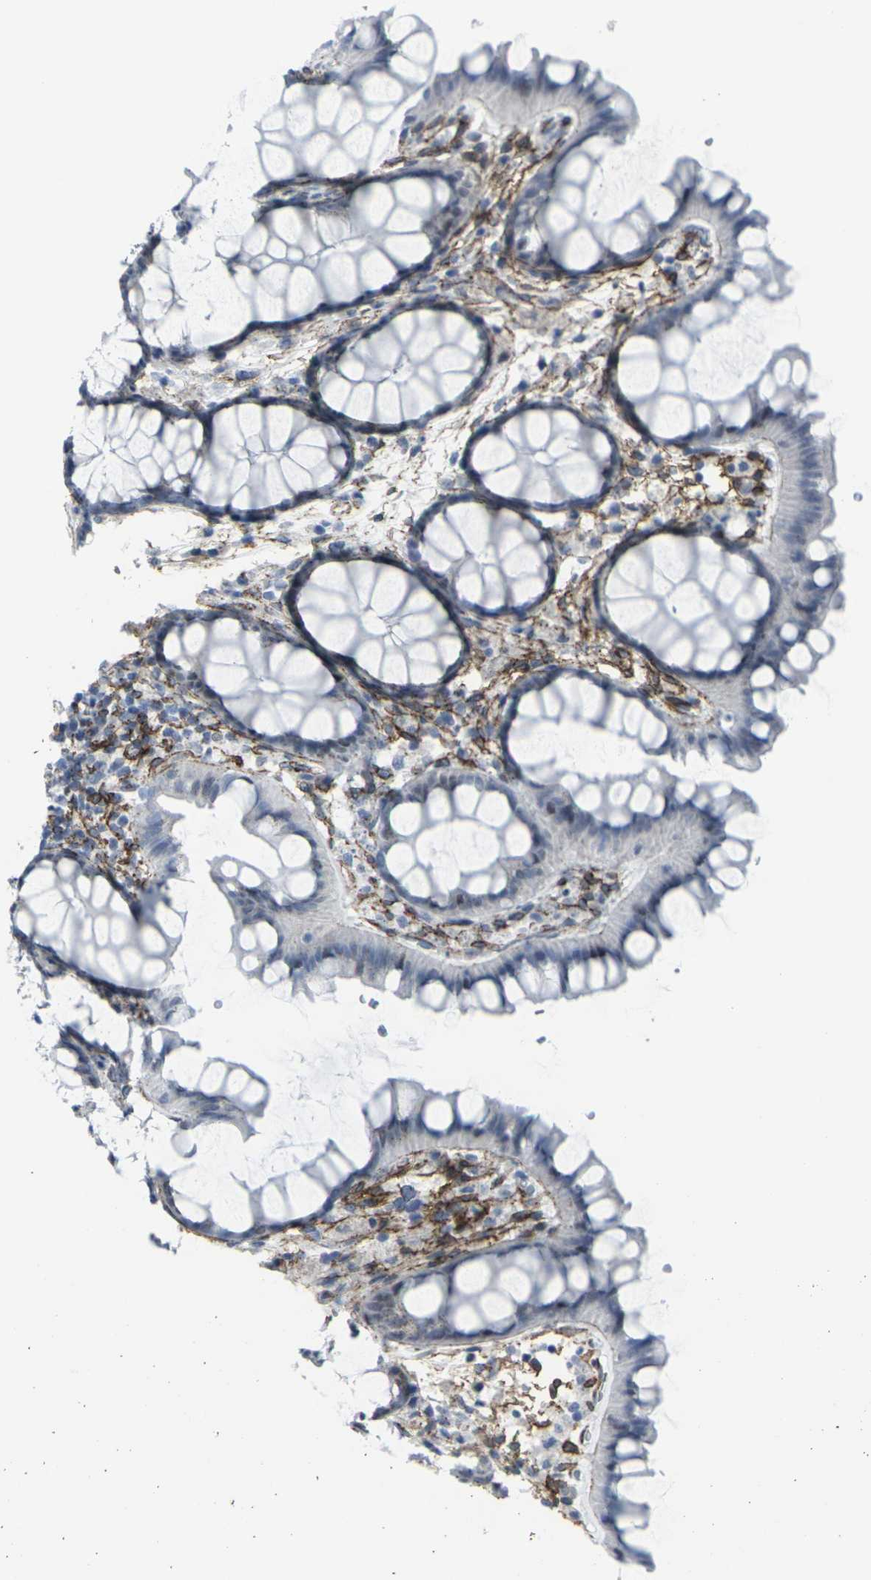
{"staining": {"intensity": "moderate", "quantity": ">75%", "location": "cytoplasmic/membranous"}, "tissue": "colon", "cell_type": "Endothelial cells", "image_type": "normal", "snomed": [{"axis": "morphology", "description": "Normal tissue, NOS"}, {"axis": "topography", "description": "Colon"}], "caption": "Immunohistochemistry (IHC) of unremarkable human colon exhibits medium levels of moderate cytoplasmic/membranous positivity in about >75% of endothelial cells. The staining was performed using DAB (3,3'-diaminobenzidine) to visualize the protein expression in brown, while the nuclei were stained in blue with hematoxylin (Magnification: 20x).", "gene": "CDH11", "patient": {"sex": "female", "age": 55}}